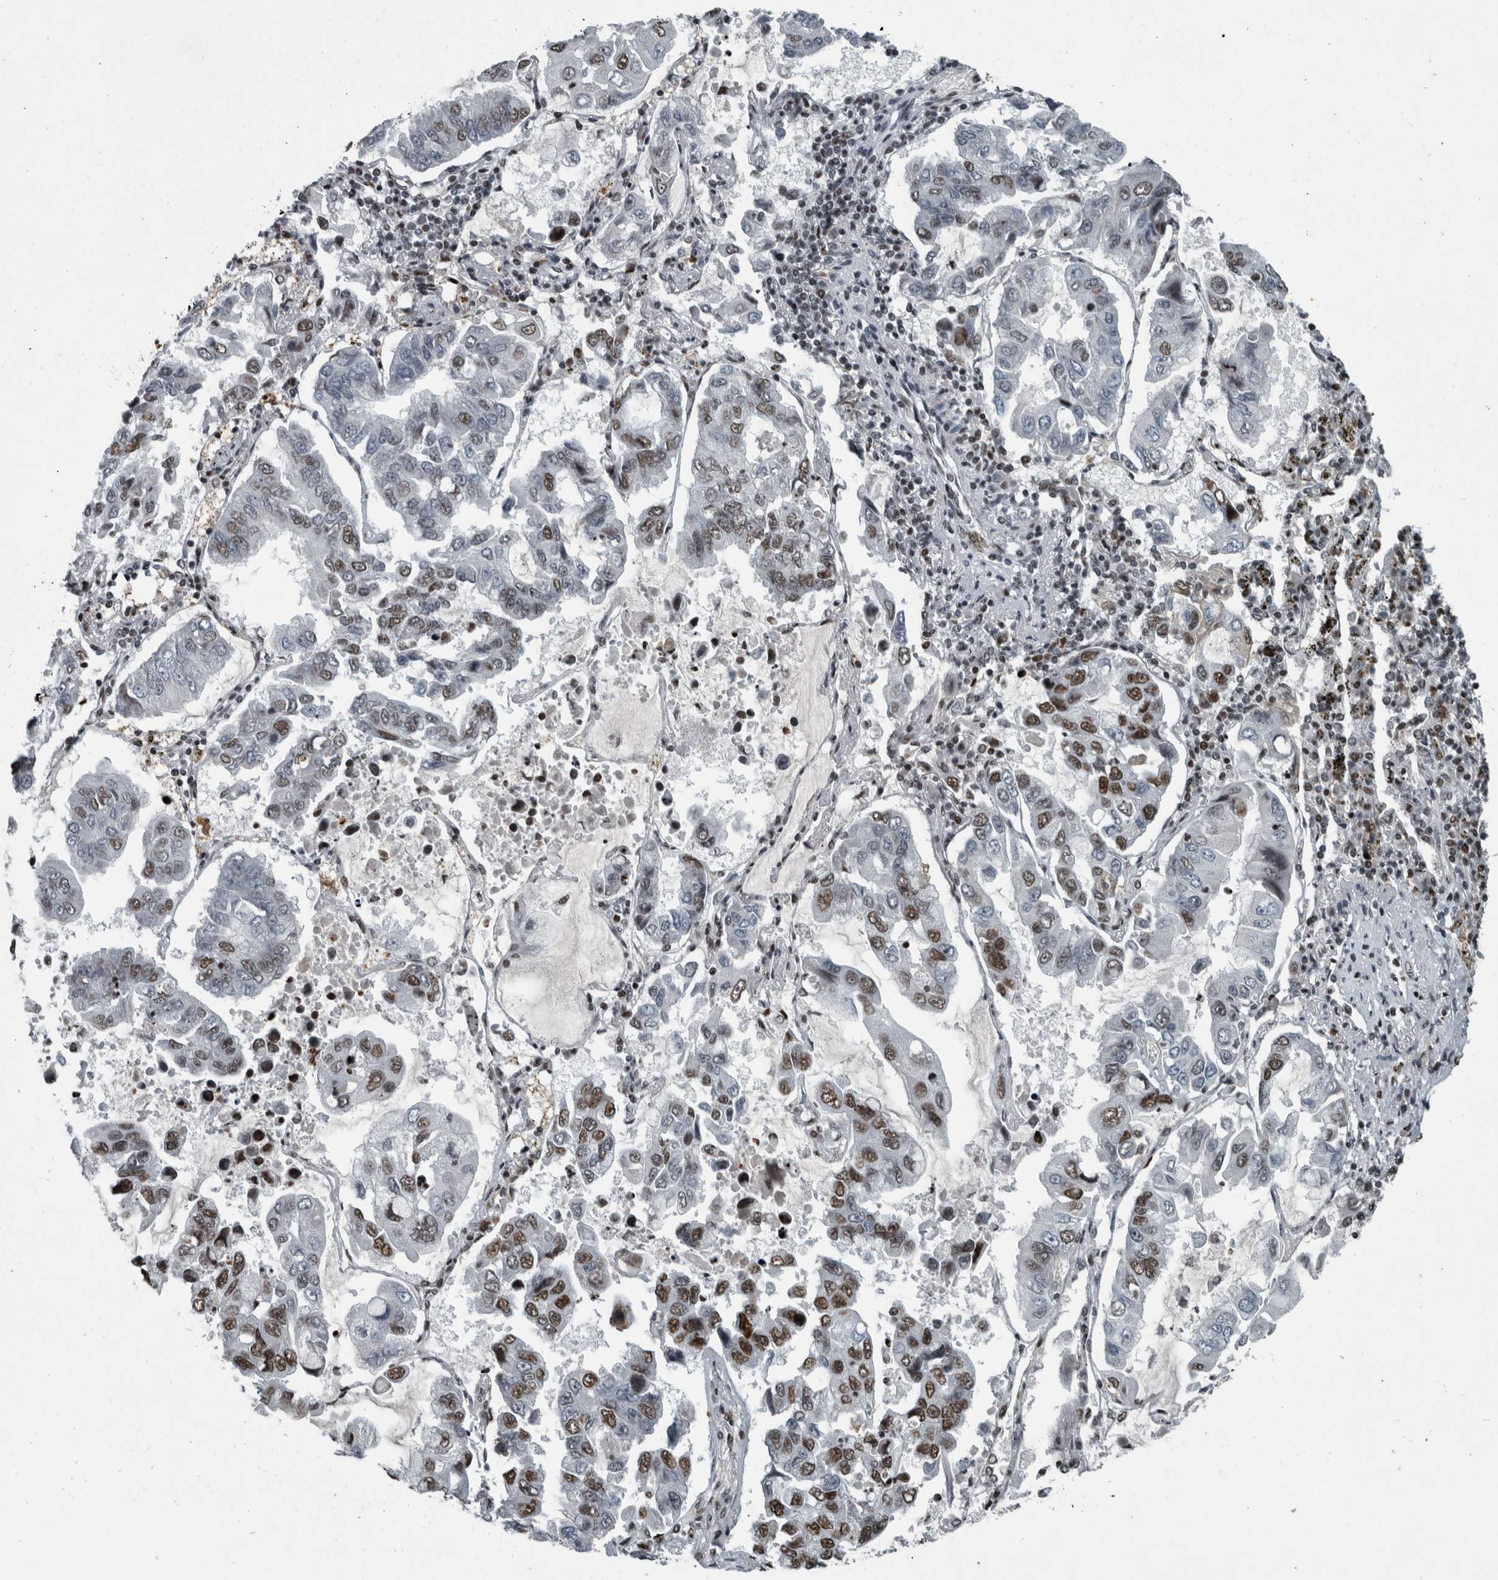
{"staining": {"intensity": "moderate", "quantity": "25%-75%", "location": "nuclear"}, "tissue": "lung cancer", "cell_type": "Tumor cells", "image_type": "cancer", "snomed": [{"axis": "morphology", "description": "Adenocarcinoma, NOS"}, {"axis": "topography", "description": "Lung"}], "caption": "Tumor cells display moderate nuclear staining in about 25%-75% of cells in lung adenocarcinoma.", "gene": "UNC50", "patient": {"sex": "male", "age": 64}}